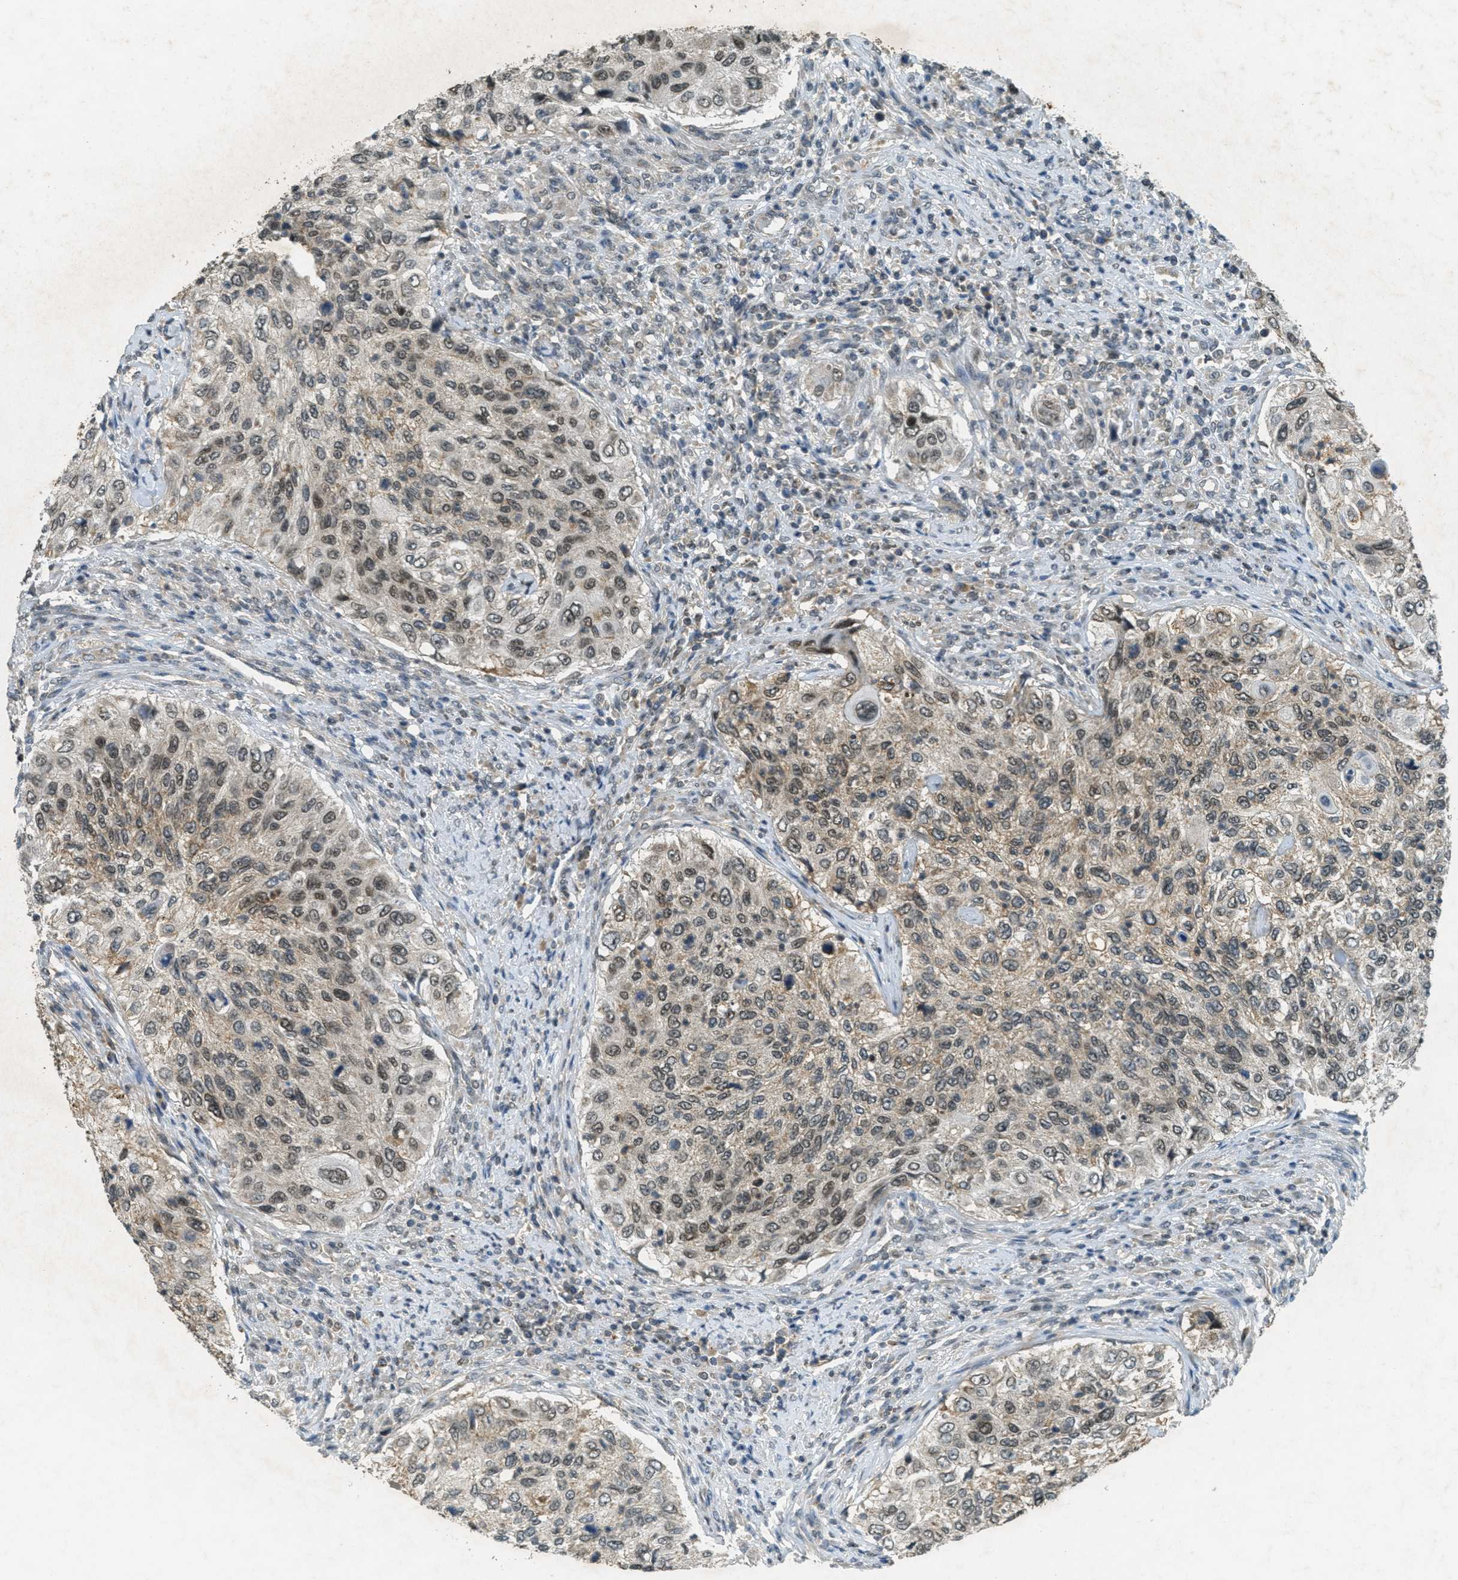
{"staining": {"intensity": "weak", "quantity": "25%-75%", "location": "cytoplasmic/membranous,nuclear"}, "tissue": "urothelial cancer", "cell_type": "Tumor cells", "image_type": "cancer", "snomed": [{"axis": "morphology", "description": "Urothelial carcinoma, High grade"}, {"axis": "topography", "description": "Urinary bladder"}], "caption": "The photomicrograph exhibits immunohistochemical staining of urothelial cancer. There is weak cytoplasmic/membranous and nuclear positivity is present in about 25%-75% of tumor cells. (brown staining indicates protein expression, while blue staining denotes nuclei).", "gene": "TCF20", "patient": {"sex": "female", "age": 60}}